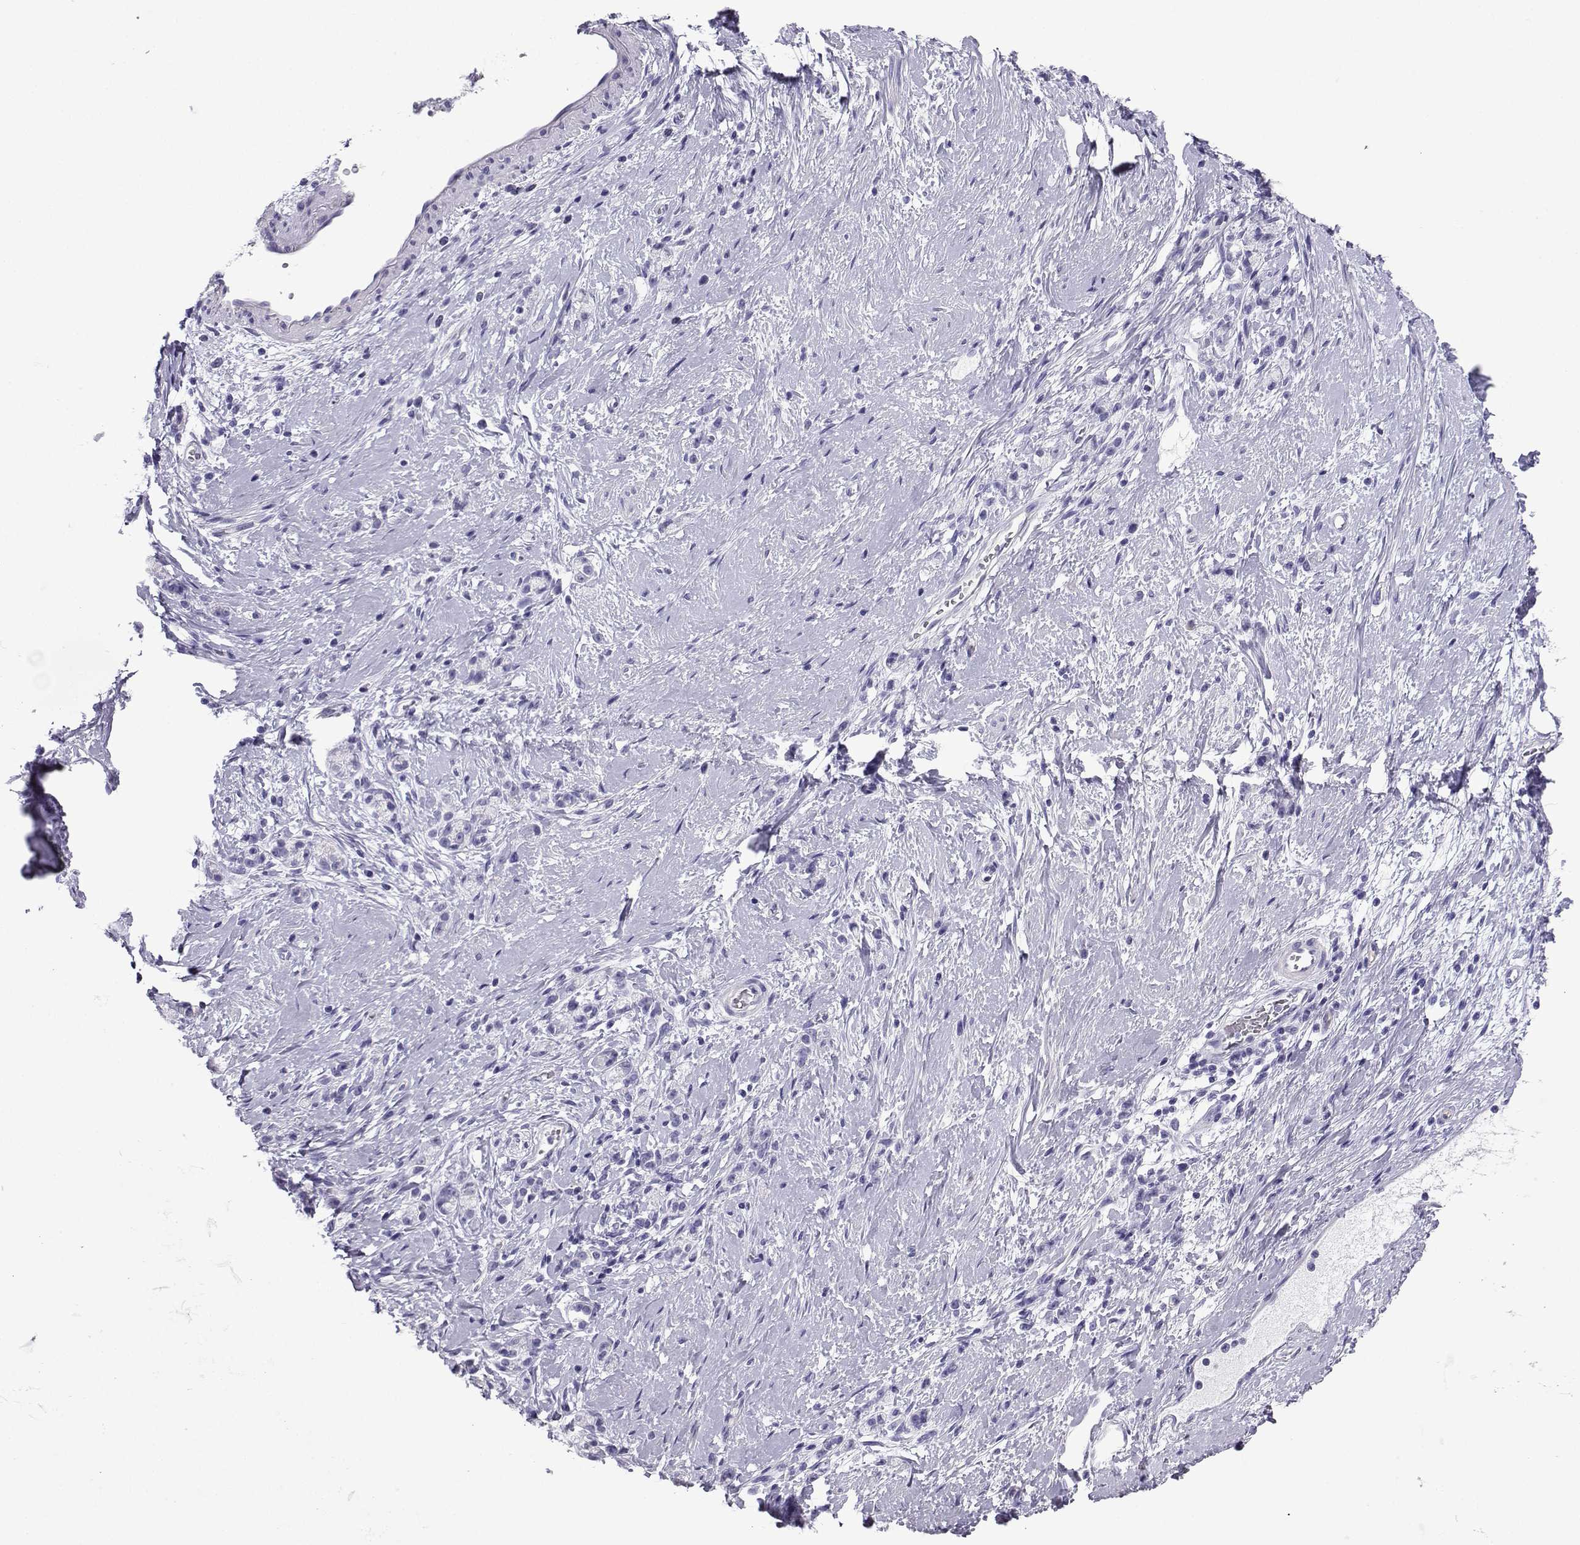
{"staining": {"intensity": "negative", "quantity": "none", "location": "none"}, "tissue": "stomach cancer", "cell_type": "Tumor cells", "image_type": "cancer", "snomed": [{"axis": "morphology", "description": "Adenocarcinoma, NOS"}, {"axis": "topography", "description": "Stomach"}], "caption": "Immunohistochemistry image of neoplastic tissue: human stomach cancer stained with DAB (3,3'-diaminobenzidine) displays no significant protein expression in tumor cells. (Stains: DAB (3,3'-diaminobenzidine) immunohistochemistry with hematoxylin counter stain, Microscopy: brightfield microscopy at high magnification).", "gene": "CD109", "patient": {"sex": "male", "age": 58}}